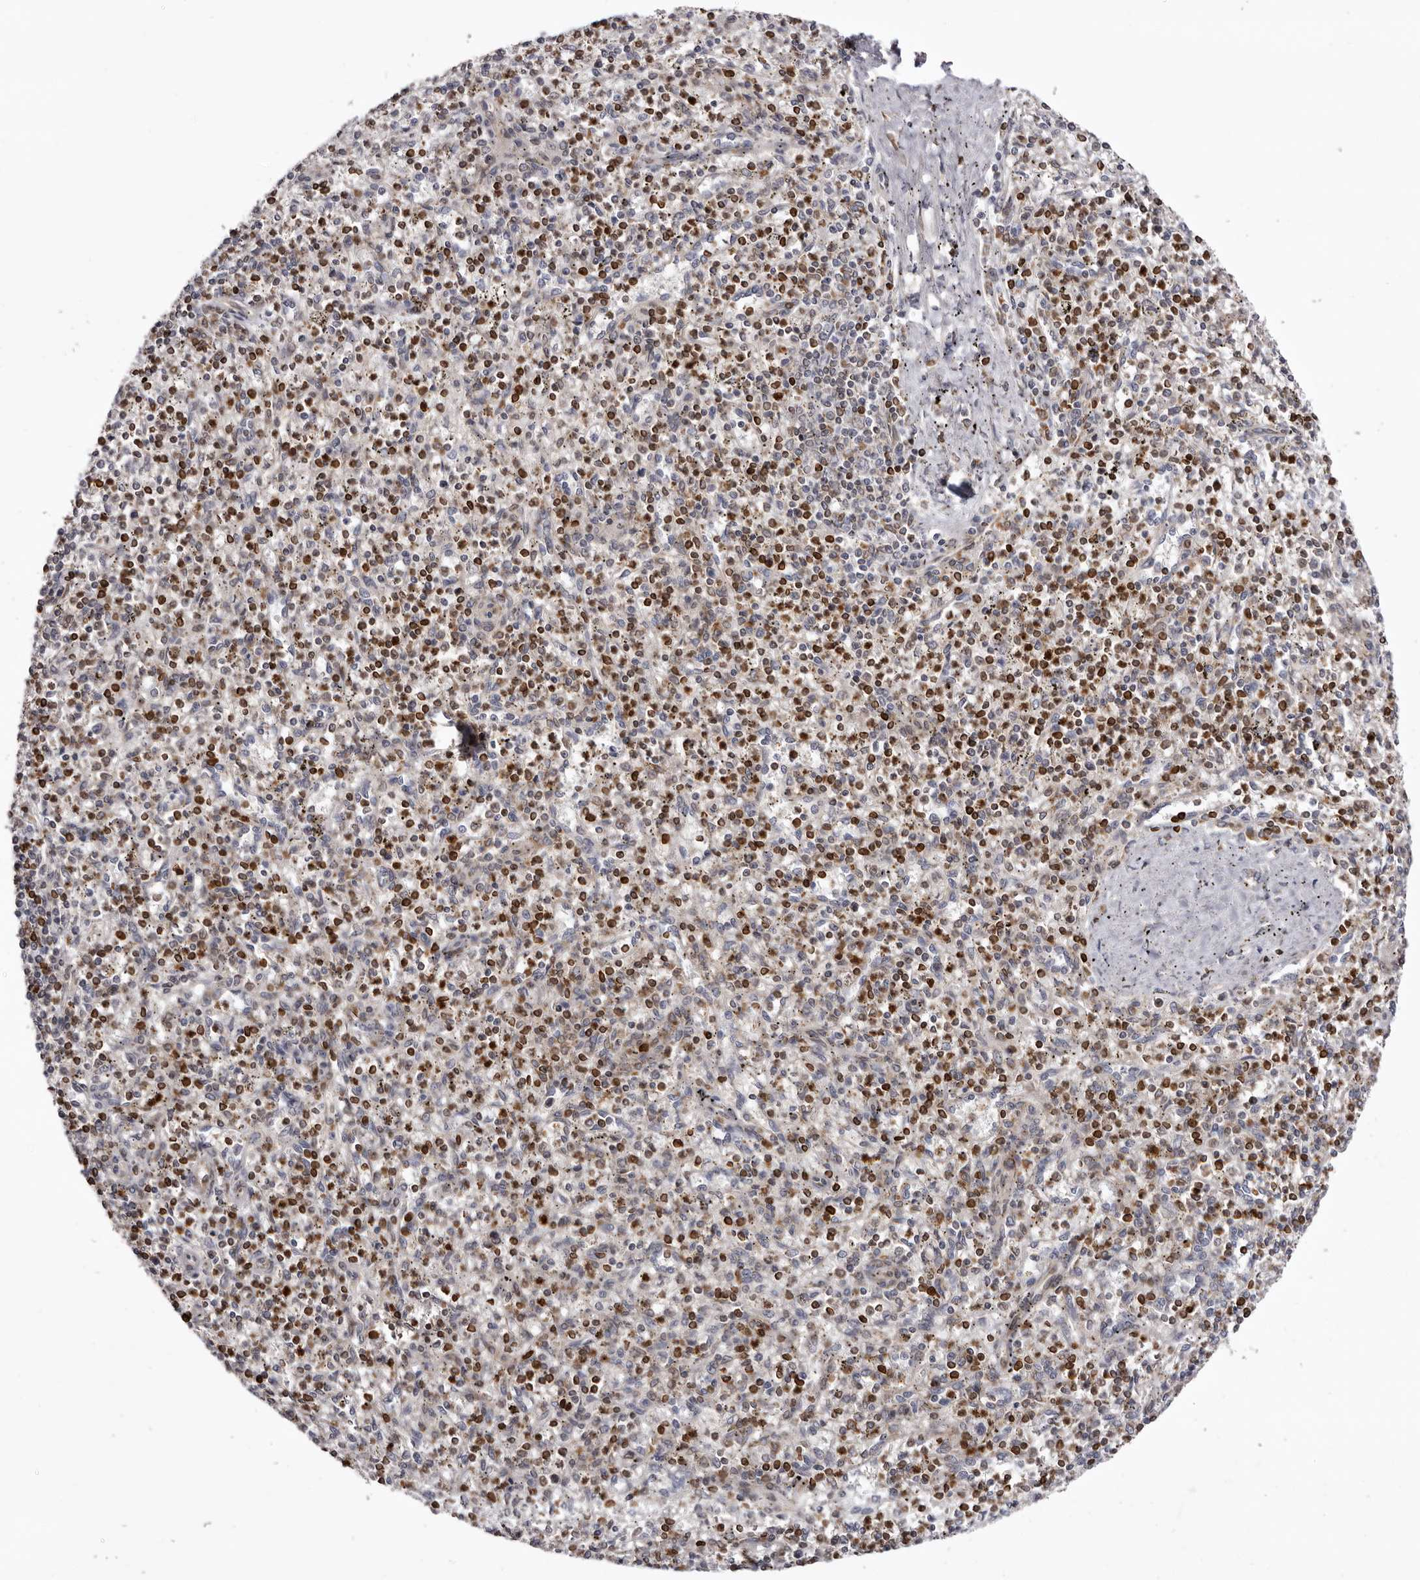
{"staining": {"intensity": "strong", "quantity": "25%-75%", "location": "cytoplasmic/membranous"}, "tissue": "spleen", "cell_type": "Cells in red pulp", "image_type": "normal", "snomed": [{"axis": "morphology", "description": "Normal tissue, NOS"}, {"axis": "topography", "description": "Spleen"}], "caption": "A brown stain highlights strong cytoplasmic/membranous expression of a protein in cells in red pulp of benign human spleen. (DAB (3,3'-diaminobenzidine) IHC with brightfield microscopy, high magnification).", "gene": "C4orf3", "patient": {"sex": "male", "age": 72}}